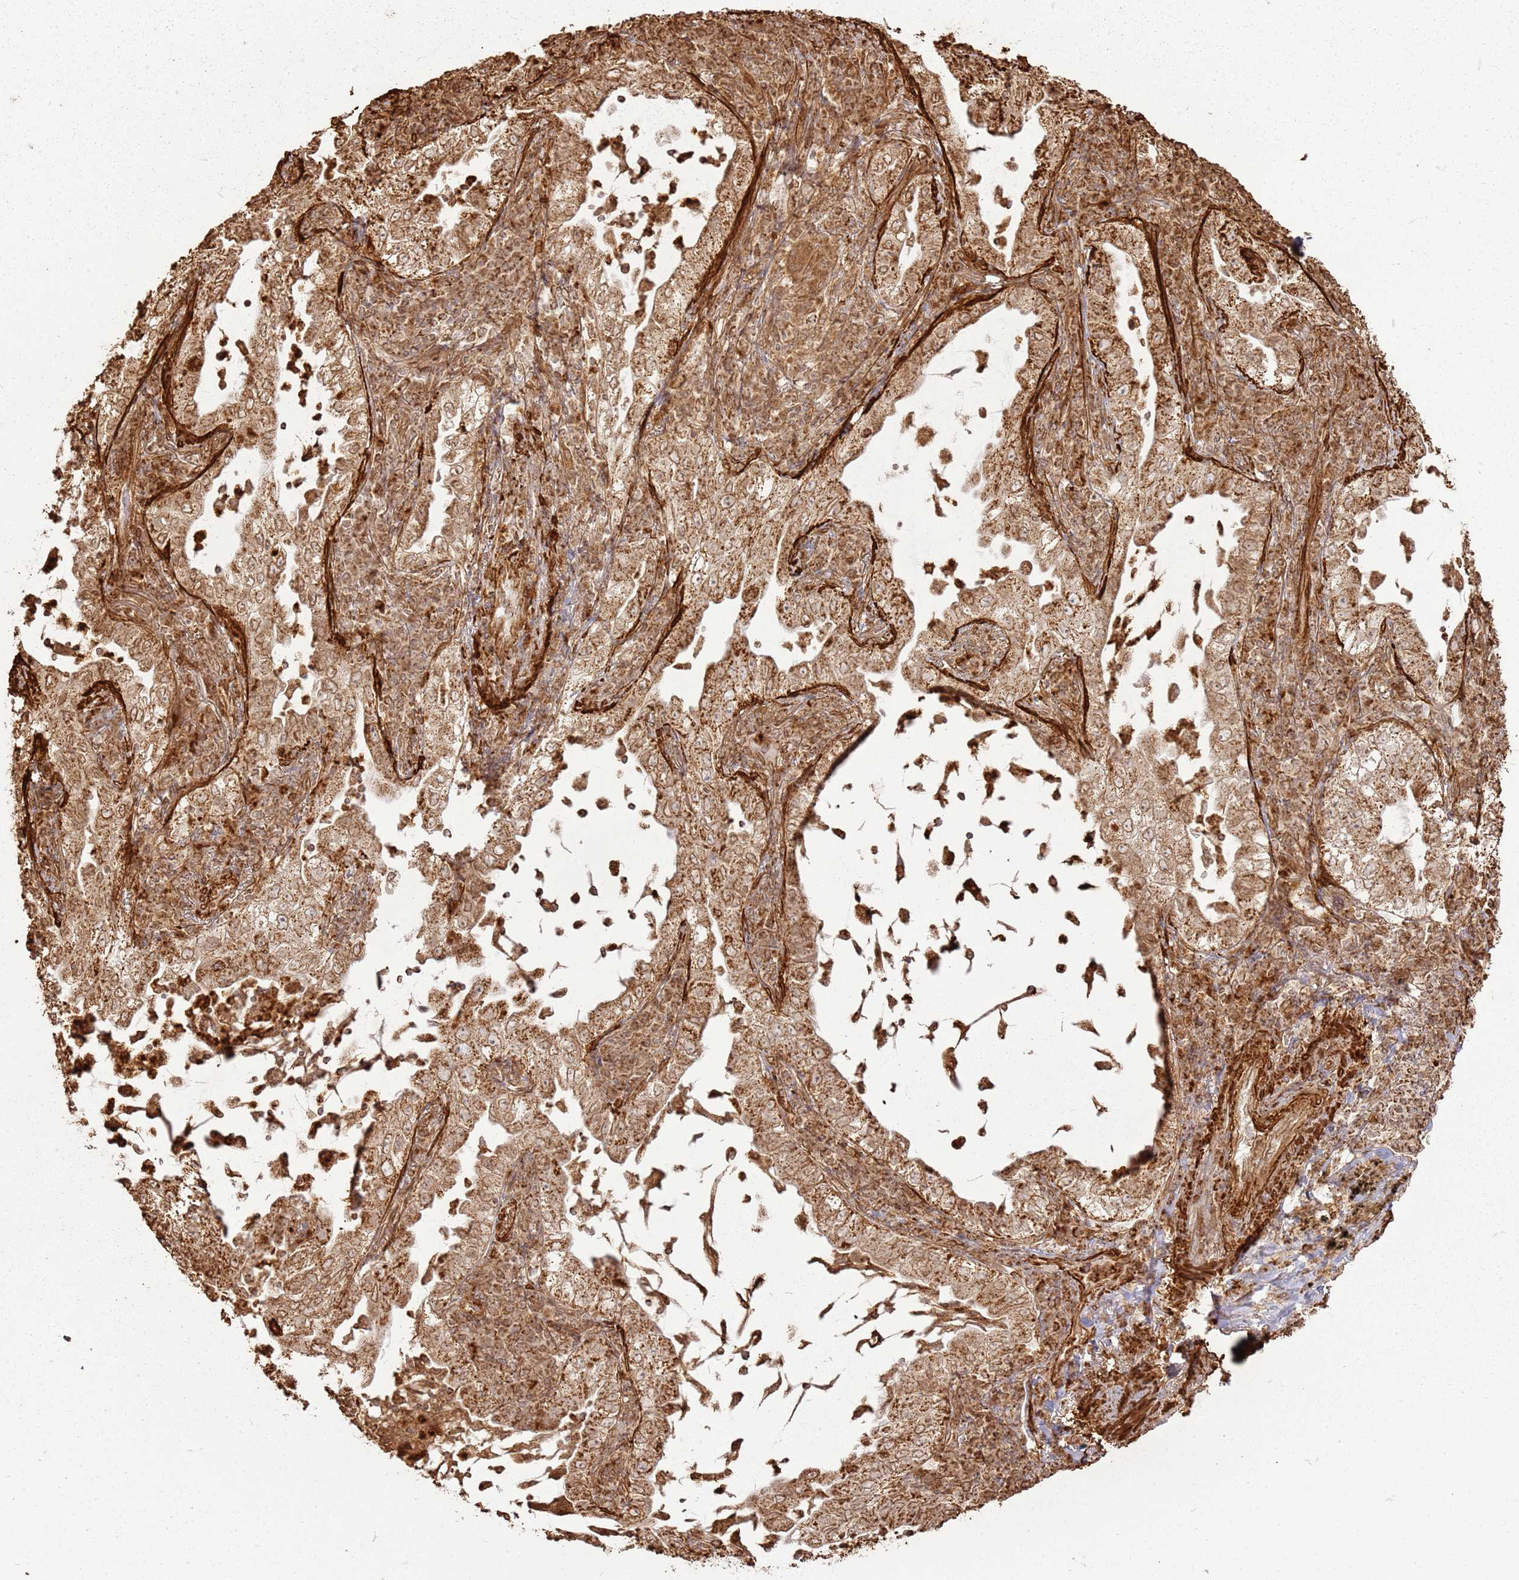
{"staining": {"intensity": "moderate", "quantity": ">75%", "location": "cytoplasmic/membranous"}, "tissue": "lung cancer", "cell_type": "Tumor cells", "image_type": "cancer", "snomed": [{"axis": "morphology", "description": "Adenocarcinoma, NOS"}, {"axis": "topography", "description": "Lung"}], "caption": "About >75% of tumor cells in lung cancer display moderate cytoplasmic/membranous protein positivity as visualized by brown immunohistochemical staining.", "gene": "DDX59", "patient": {"sex": "female", "age": 73}}